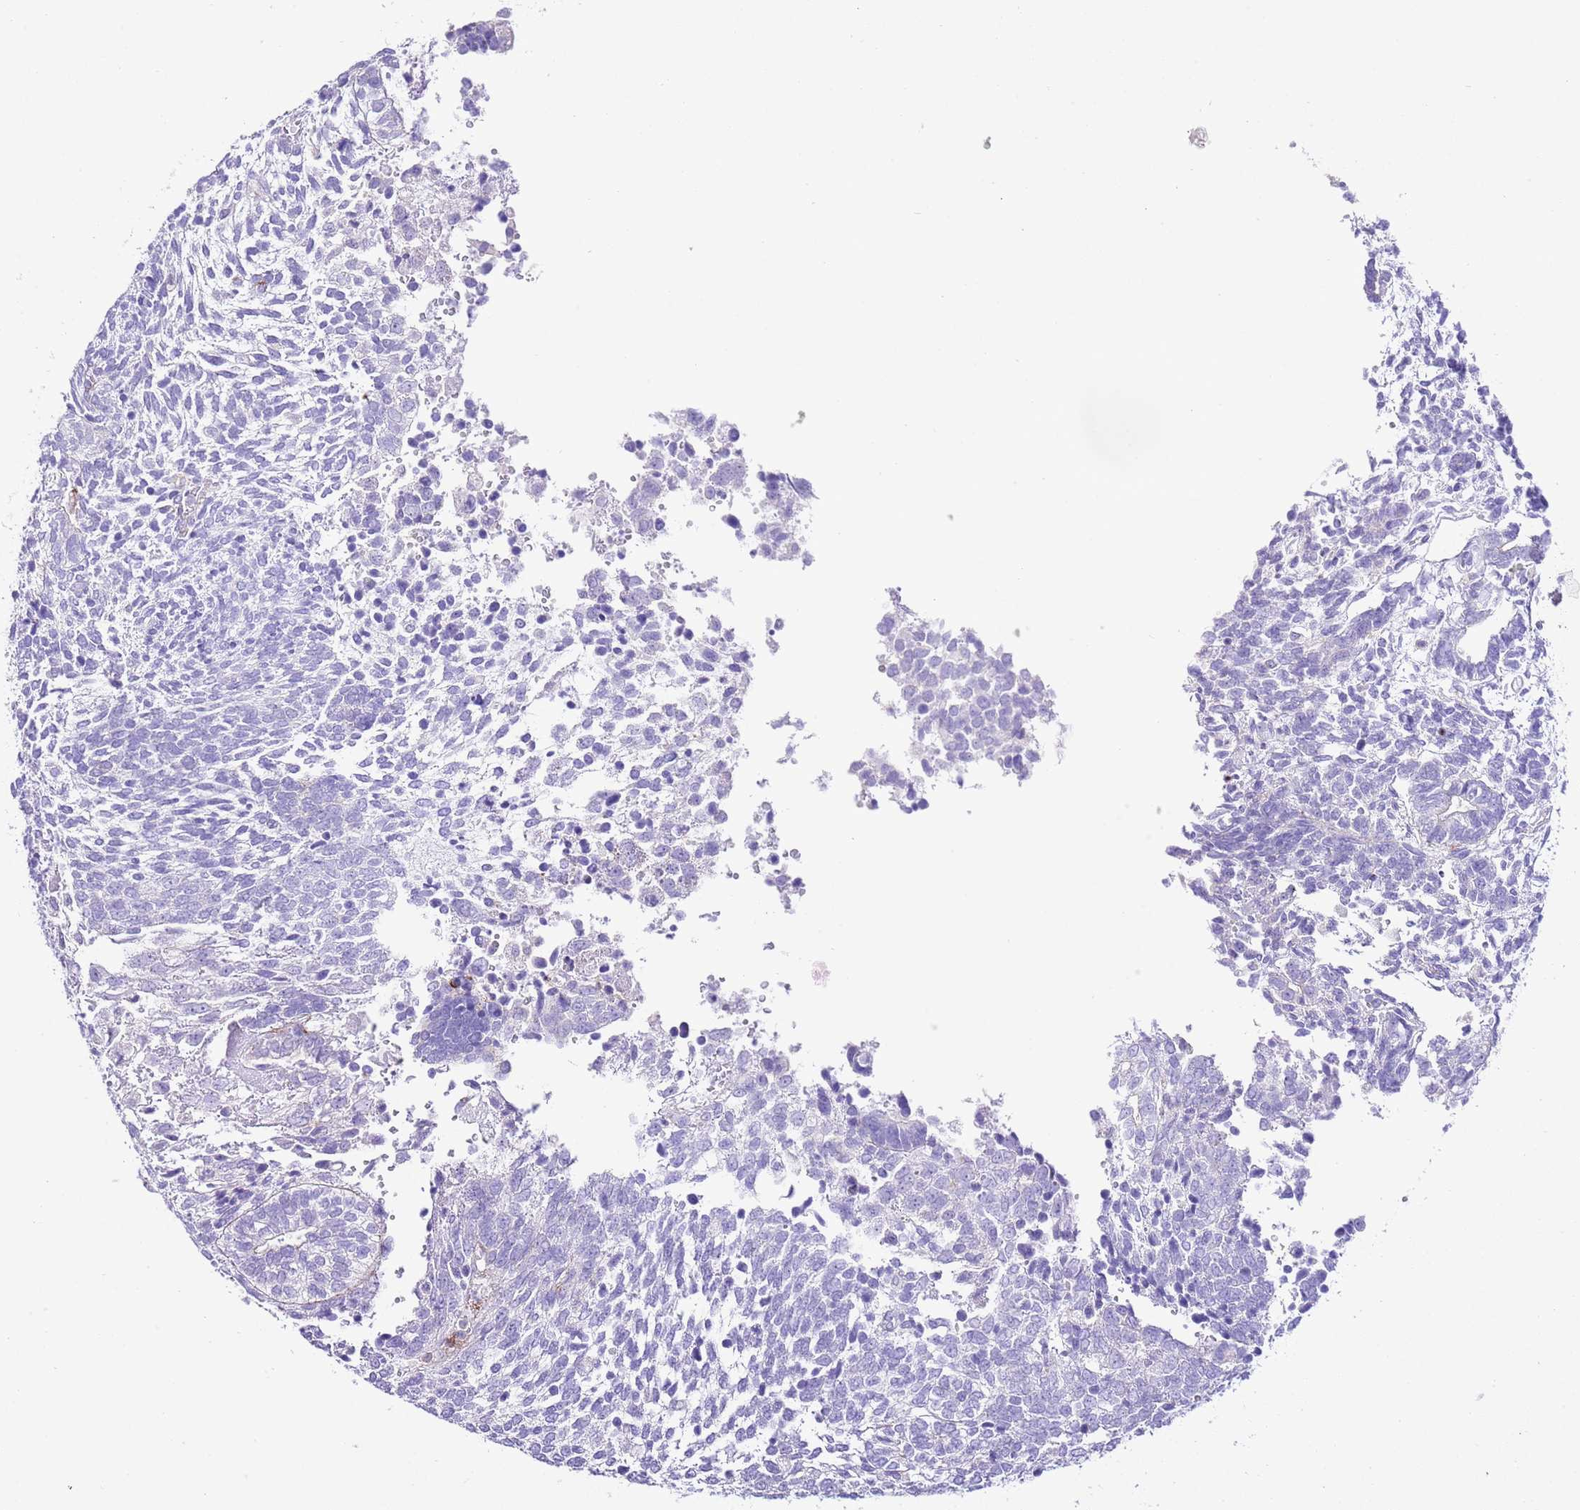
{"staining": {"intensity": "negative", "quantity": "none", "location": "none"}, "tissue": "testis cancer", "cell_type": "Tumor cells", "image_type": "cancer", "snomed": [{"axis": "morphology", "description": "Carcinoma, Embryonal, NOS"}, {"axis": "topography", "description": "Testis"}], "caption": "Immunohistochemistry histopathology image of neoplastic tissue: human testis cancer (embryonal carcinoma) stained with DAB (3,3'-diaminobenzidine) reveals no significant protein positivity in tumor cells.", "gene": "ALDH3A1", "patient": {"sex": "male", "age": 23}}